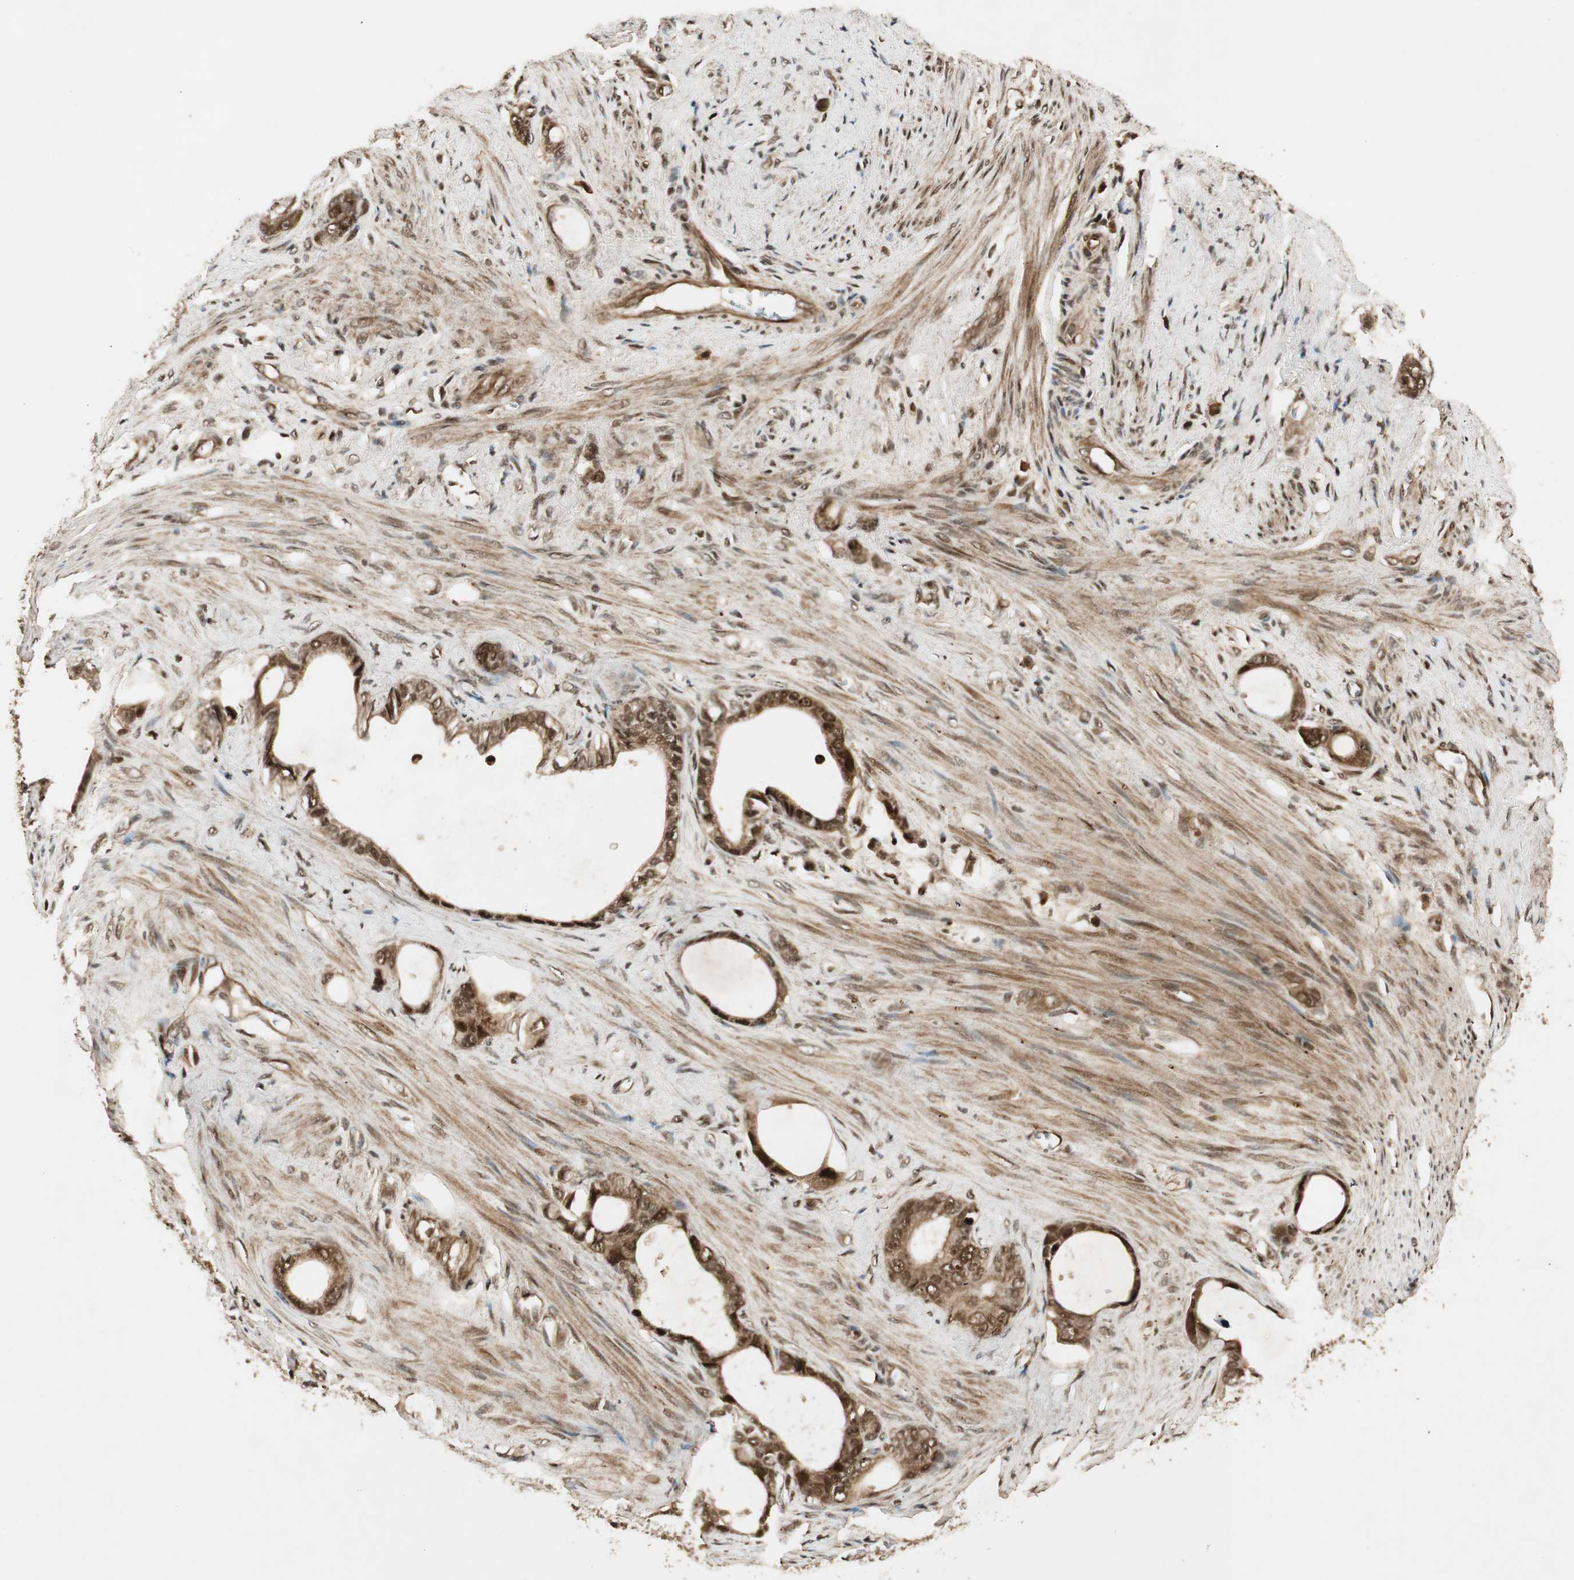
{"staining": {"intensity": "strong", "quantity": ">75%", "location": "cytoplasmic/membranous,nuclear"}, "tissue": "stomach cancer", "cell_type": "Tumor cells", "image_type": "cancer", "snomed": [{"axis": "morphology", "description": "Adenocarcinoma, NOS"}, {"axis": "topography", "description": "Stomach"}], "caption": "IHC image of stomach cancer stained for a protein (brown), which shows high levels of strong cytoplasmic/membranous and nuclear positivity in approximately >75% of tumor cells.", "gene": "RPA3", "patient": {"sex": "female", "age": 75}}